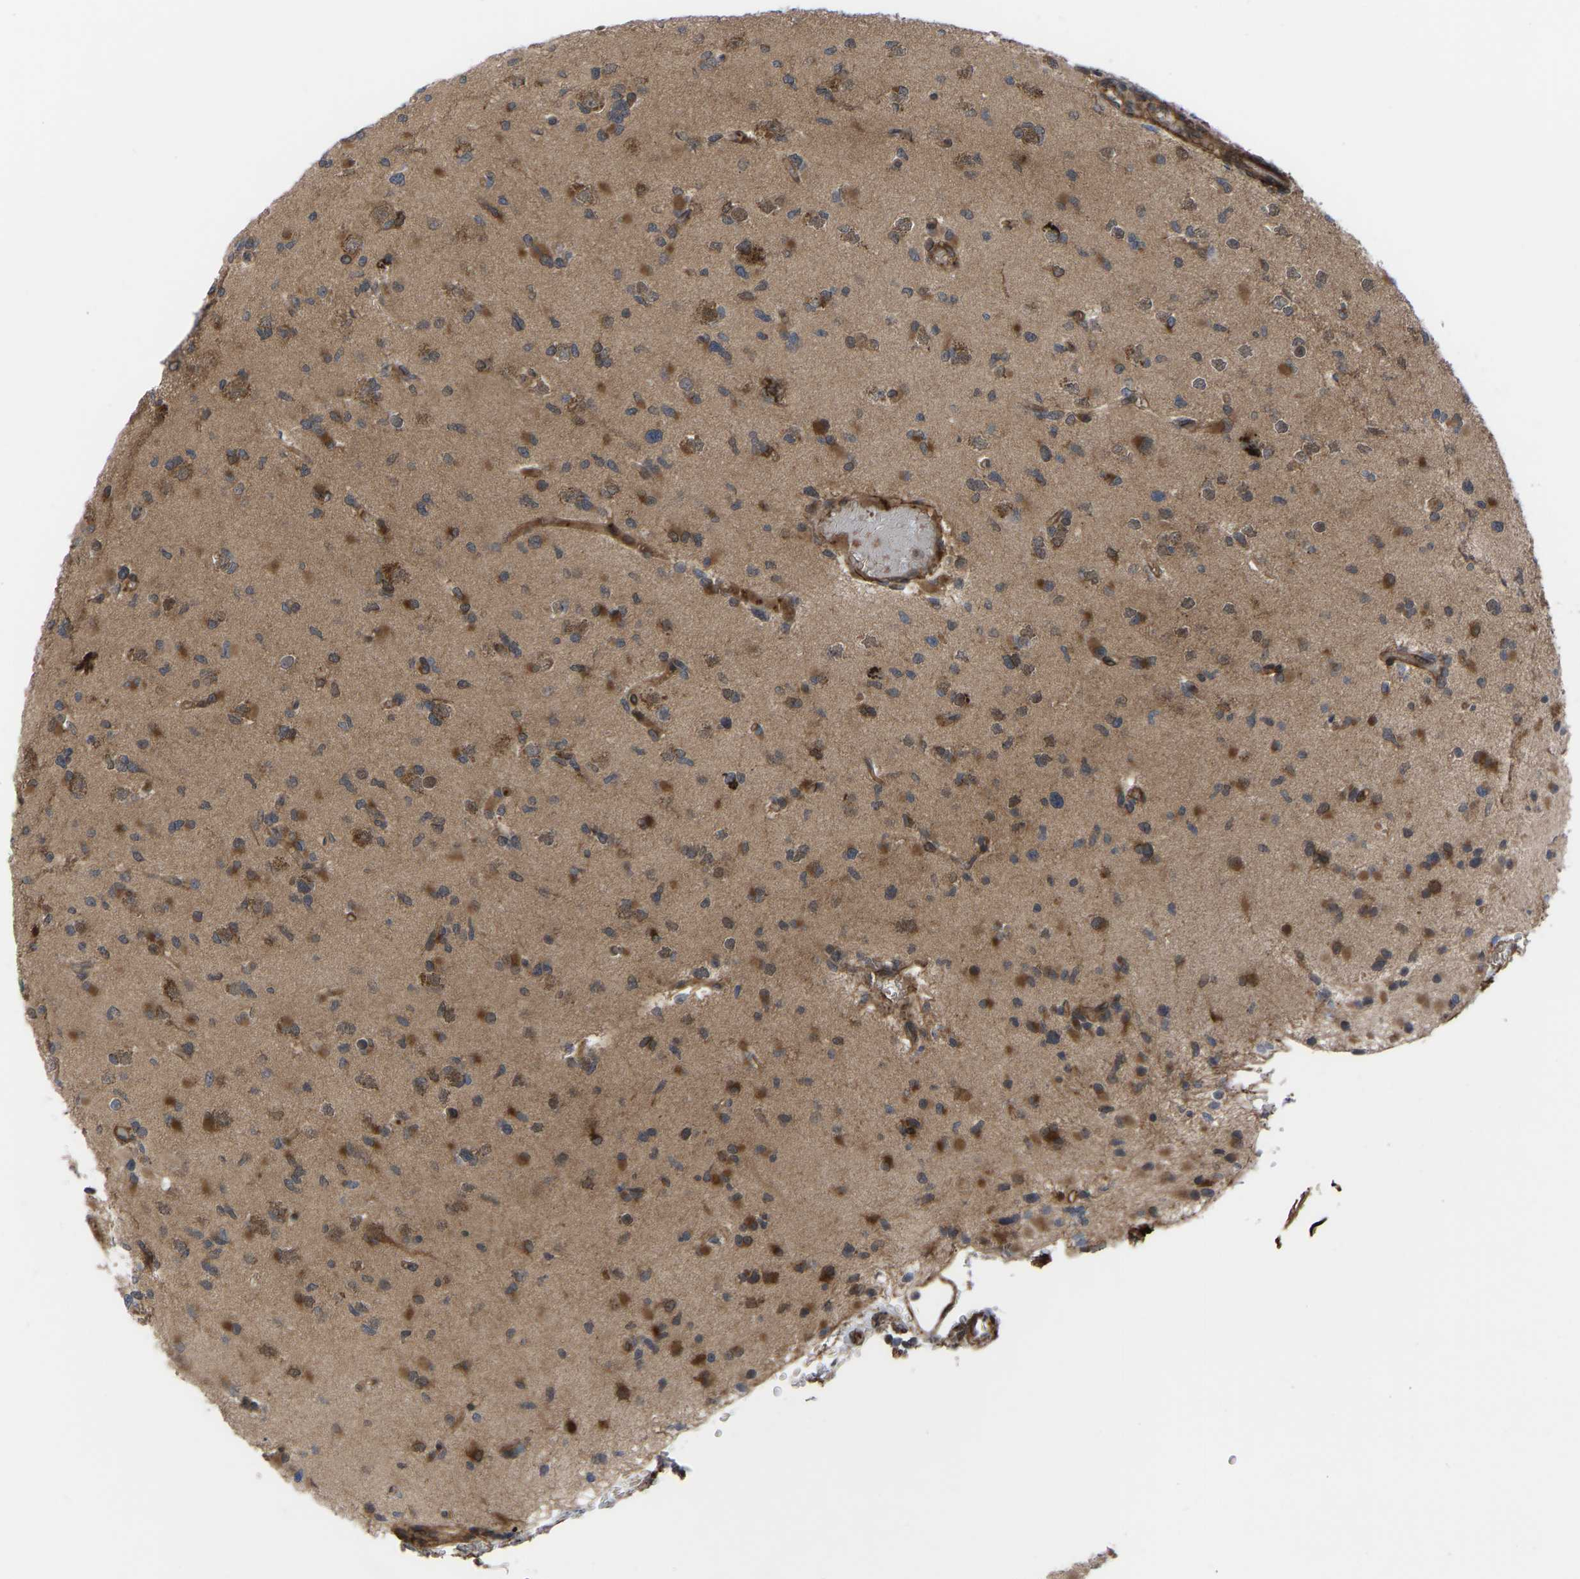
{"staining": {"intensity": "moderate", "quantity": ">75%", "location": "cytoplasmic/membranous"}, "tissue": "glioma", "cell_type": "Tumor cells", "image_type": "cancer", "snomed": [{"axis": "morphology", "description": "Glioma, malignant, Low grade"}, {"axis": "topography", "description": "Brain"}], "caption": "IHC micrograph of malignant glioma (low-grade) stained for a protein (brown), which exhibits medium levels of moderate cytoplasmic/membranous expression in approximately >75% of tumor cells.", "gene": "CYP7B1", "patient": {"sex": "female", "age": 22}}